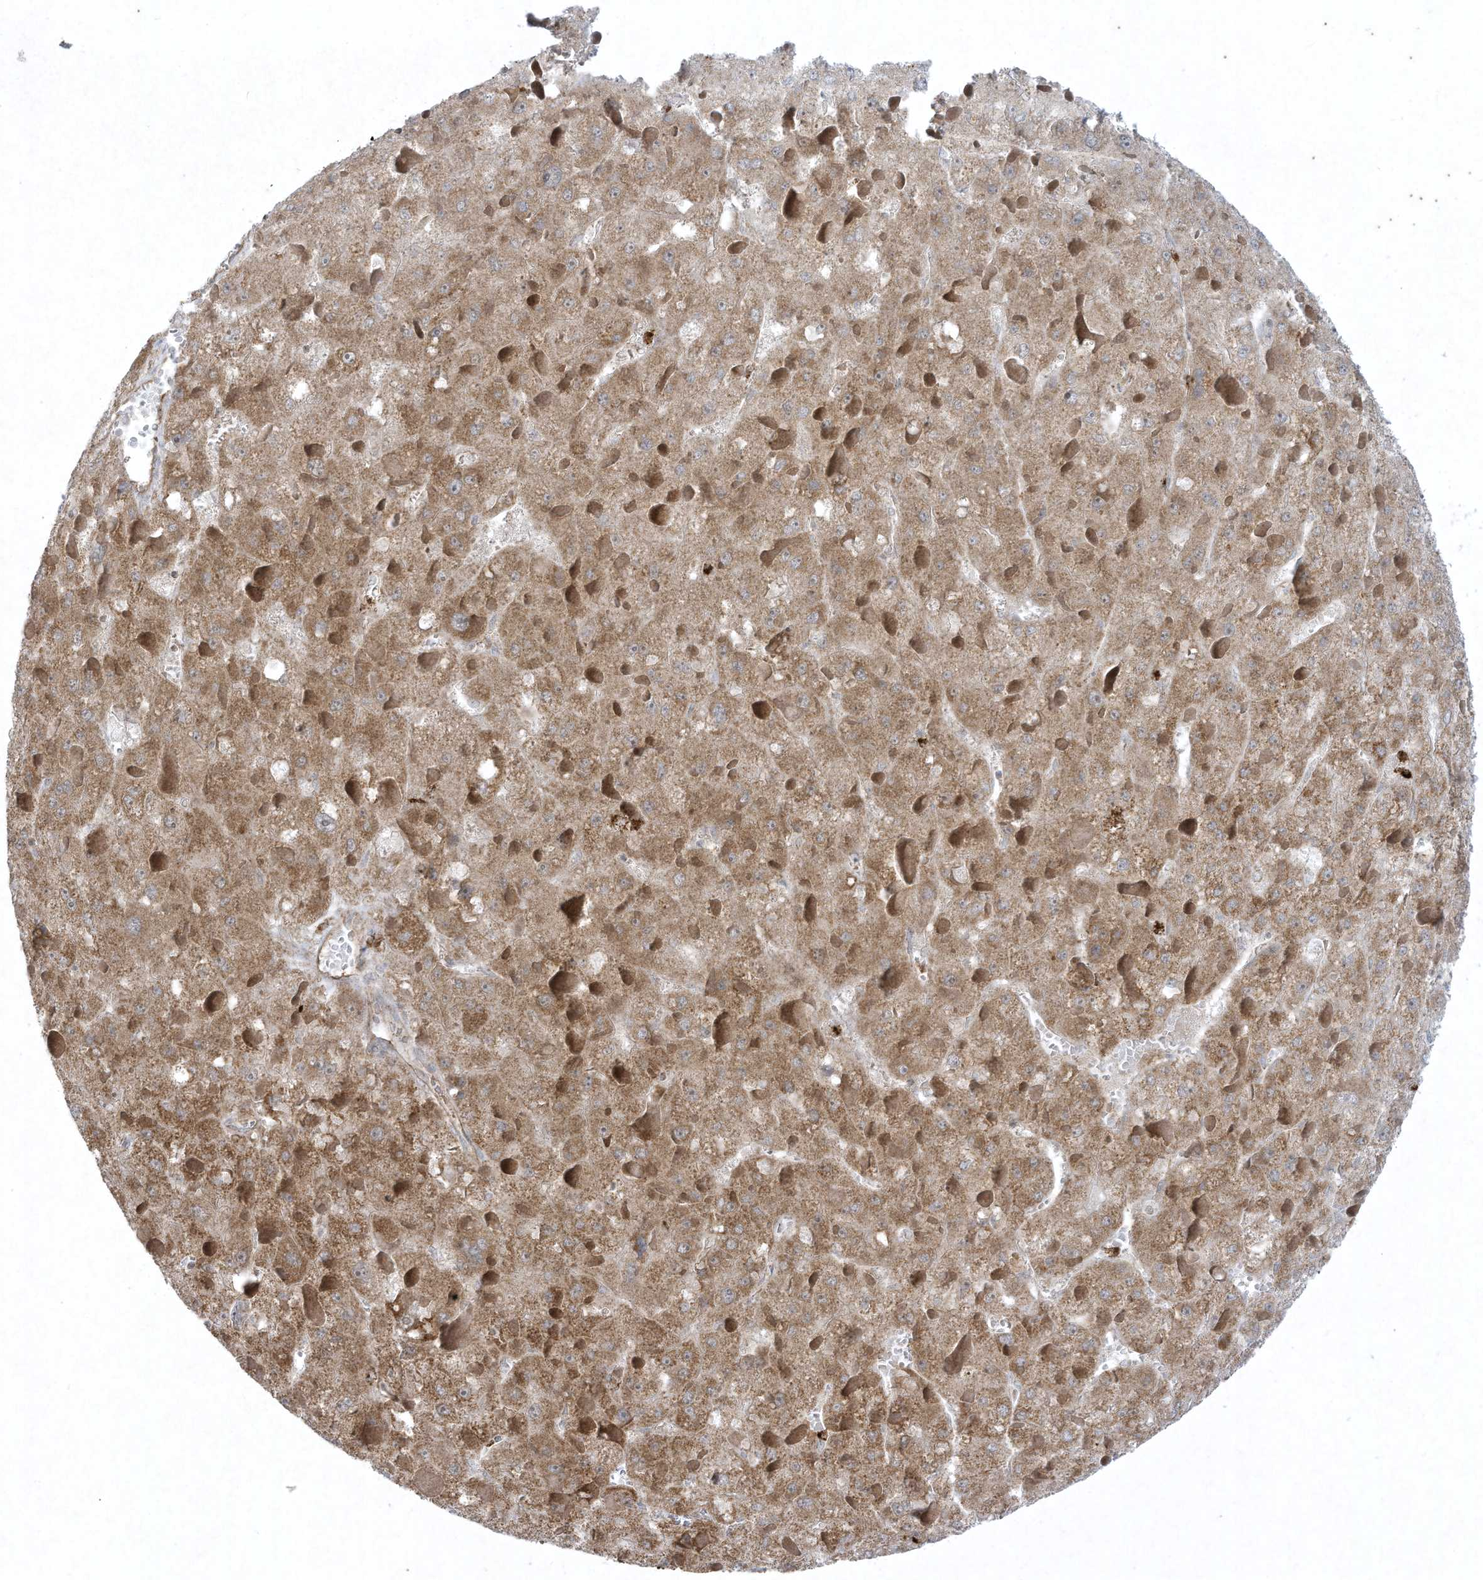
{"staining": {"intensity": "moderate", "quantity": ">75%", "location": "cytoplasmic/membranous"}, "tissue": "liver cancer", "cell_type": "Tumor cells", "image_type": "cancer", "snomed": [{"axis": "morphology", "description": "Carcinoma, Hepatocellular, NOS"}, {"axis": "topography", "description": "Liver"}], "caption": "Tumor cells exhibit moderate cytoplasmic/membranous positivity in about >75% of cells in hepatocellular carcinoma (liver). (IHC, brightfield microscopy, high magnification).", "gene": "CHRNA4", "patient": {"sex": "female", "age": 73}}